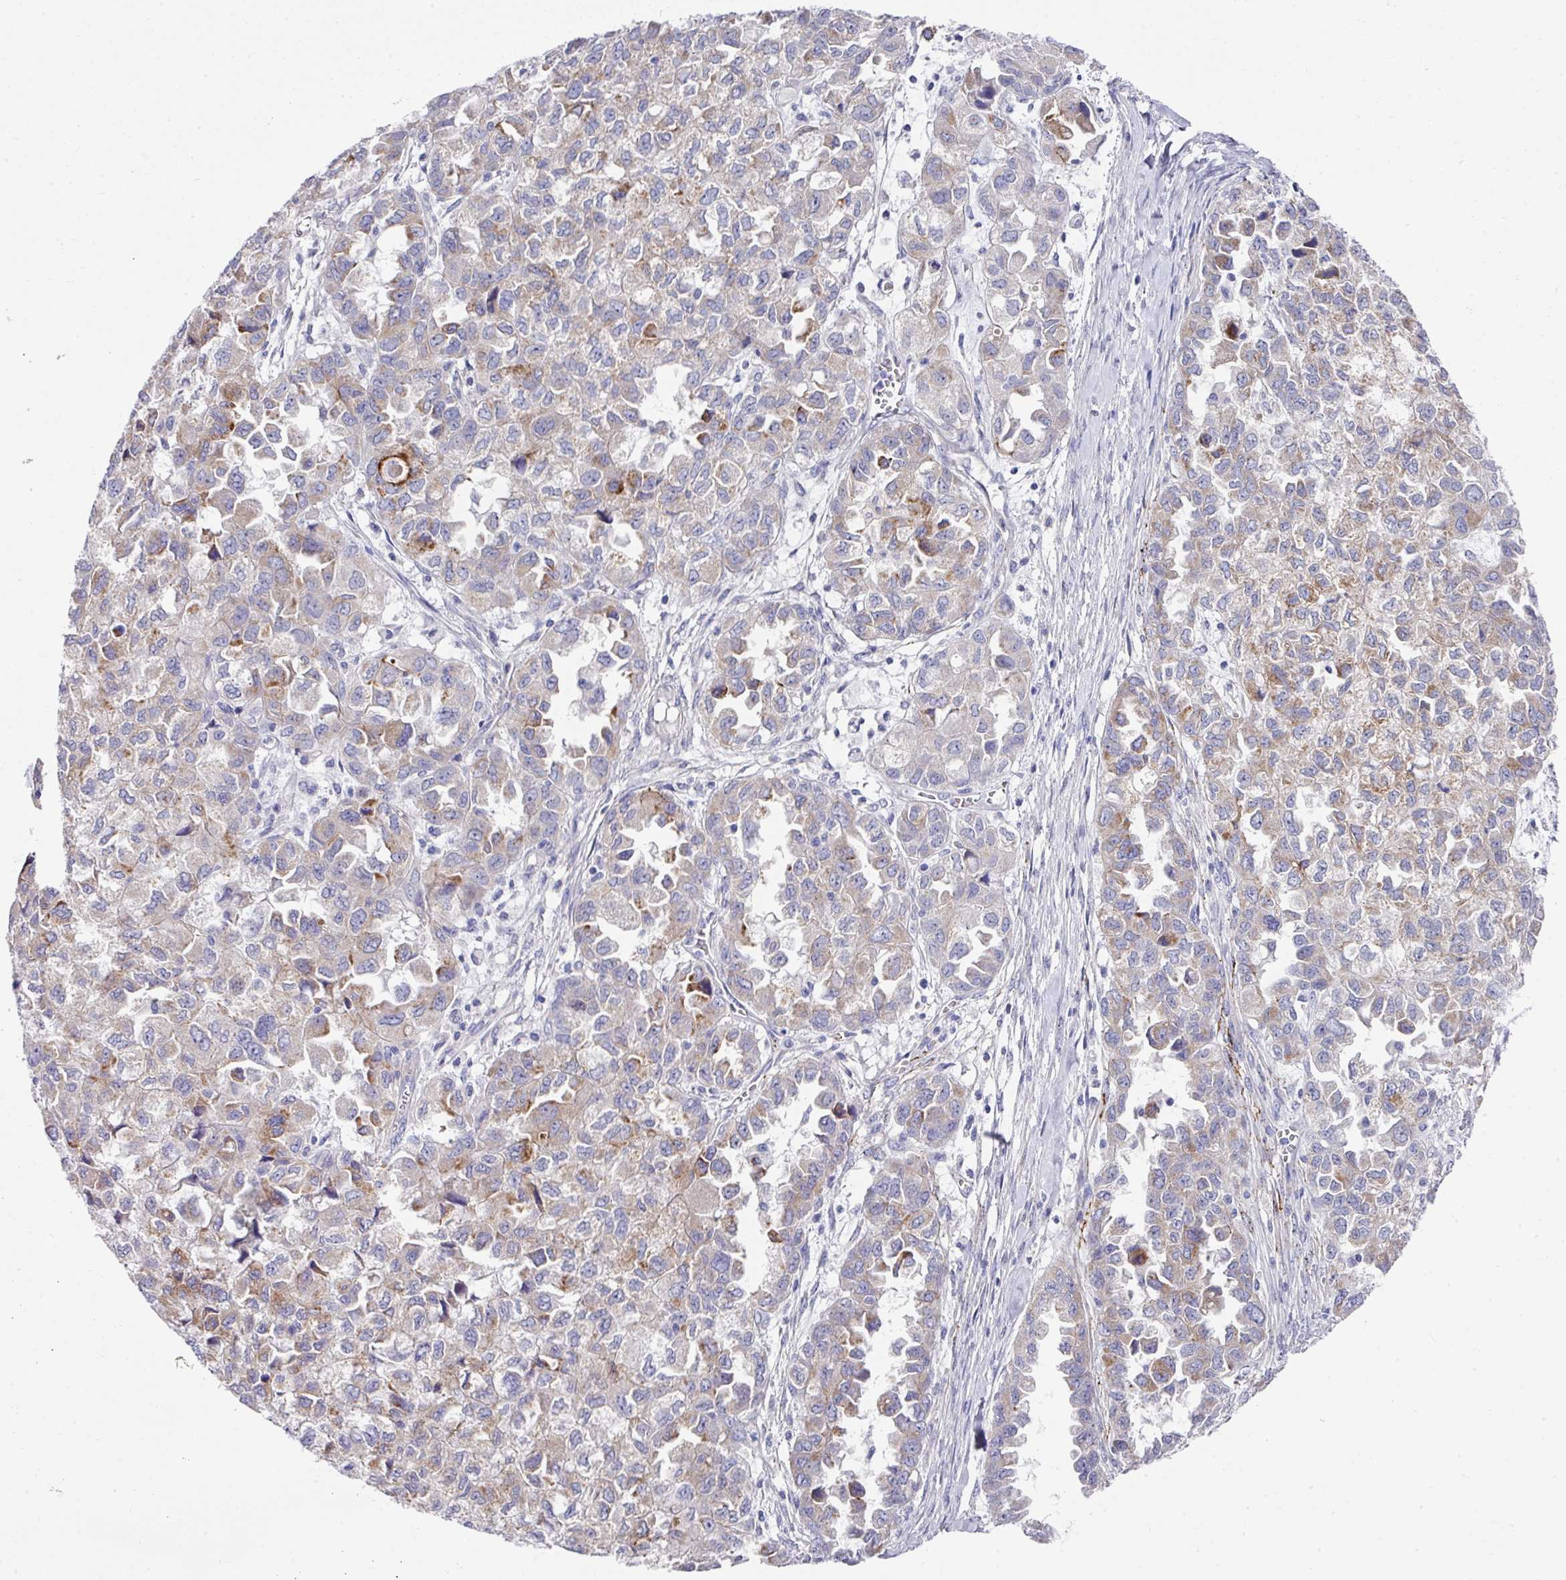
{"staining": {"intensity": "moderate", "quantity": "25%-75%", "location": "cytoplasmic/membranous"}, "tissue": "ovarian cancer", "cell_type": "Tumor cells", "image_type": "cancer", "snomed": [{"axis": "morphology", "description": "Cystadenocarcinoma, serous, NOS"}, {"axis": "topography", "description": "Ovary"}], "caption": "Tumor cells display moderate cytoplasmic/membranous staining in about 25%-75% of cells in ovarian serous cystadenocarcinoma.", "gene": "CLDN1", "patient": {"sex": "female", "age": 84}}